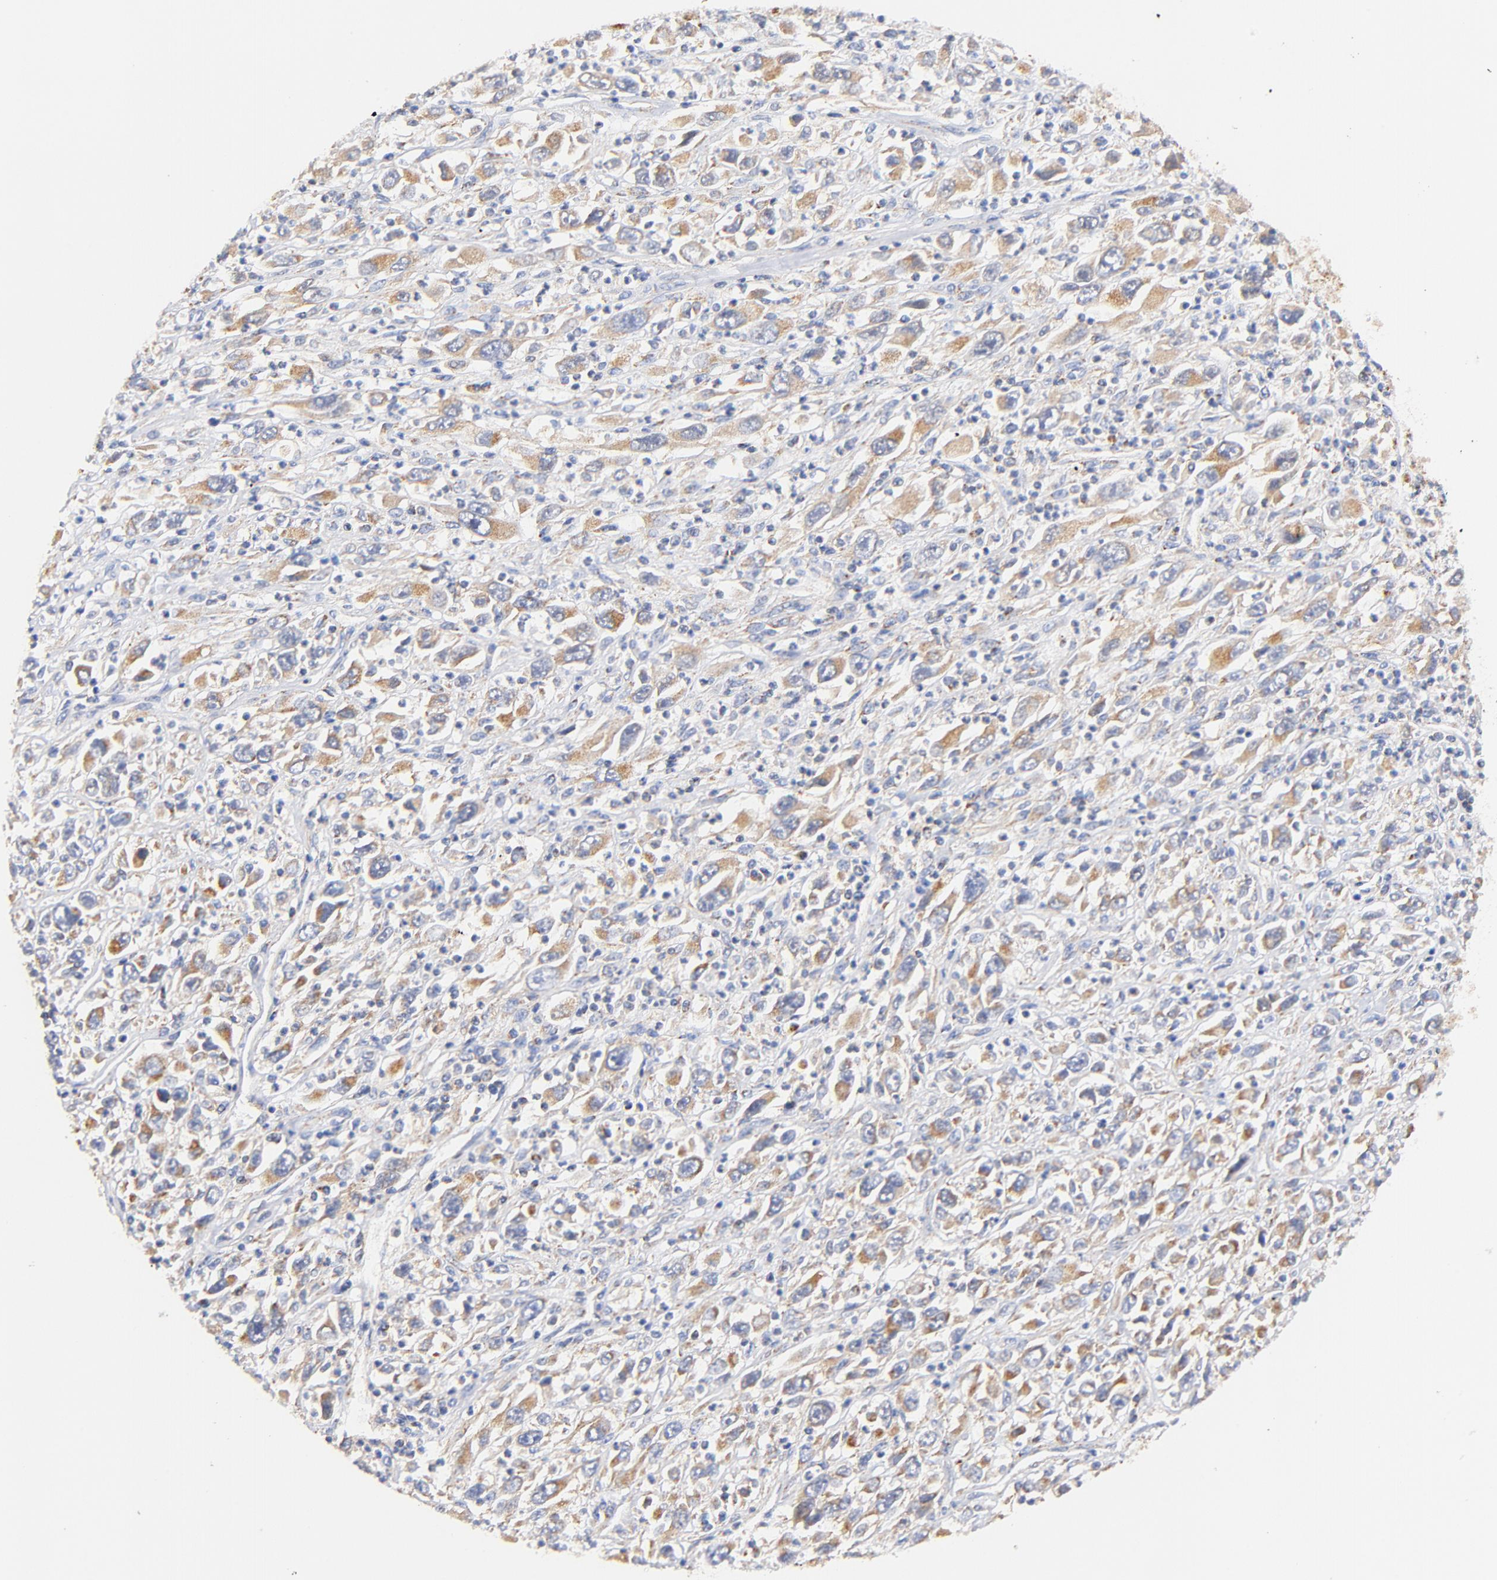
{"staining": {"intensity": "moderate", "quantity": "25%-75%", "location": "cytoplasmic/membranous"}, "tissue": "melanoma", "cell_type": "Tumor cells", "image_type": "cancer", "snomed": [{"axis": "morphology", "description": "Malignant melanoma, Metastatic site"}, {"axis": "topography", "description": "Skin"}], "caption": "A brown stain labels moderate cytoplasmic/membranous expression of a protein in malignant melanoma (metastatic site) tumor cells.", "gene": "ATP5F1D", "patient": {"sex": "female", "age": 56}}